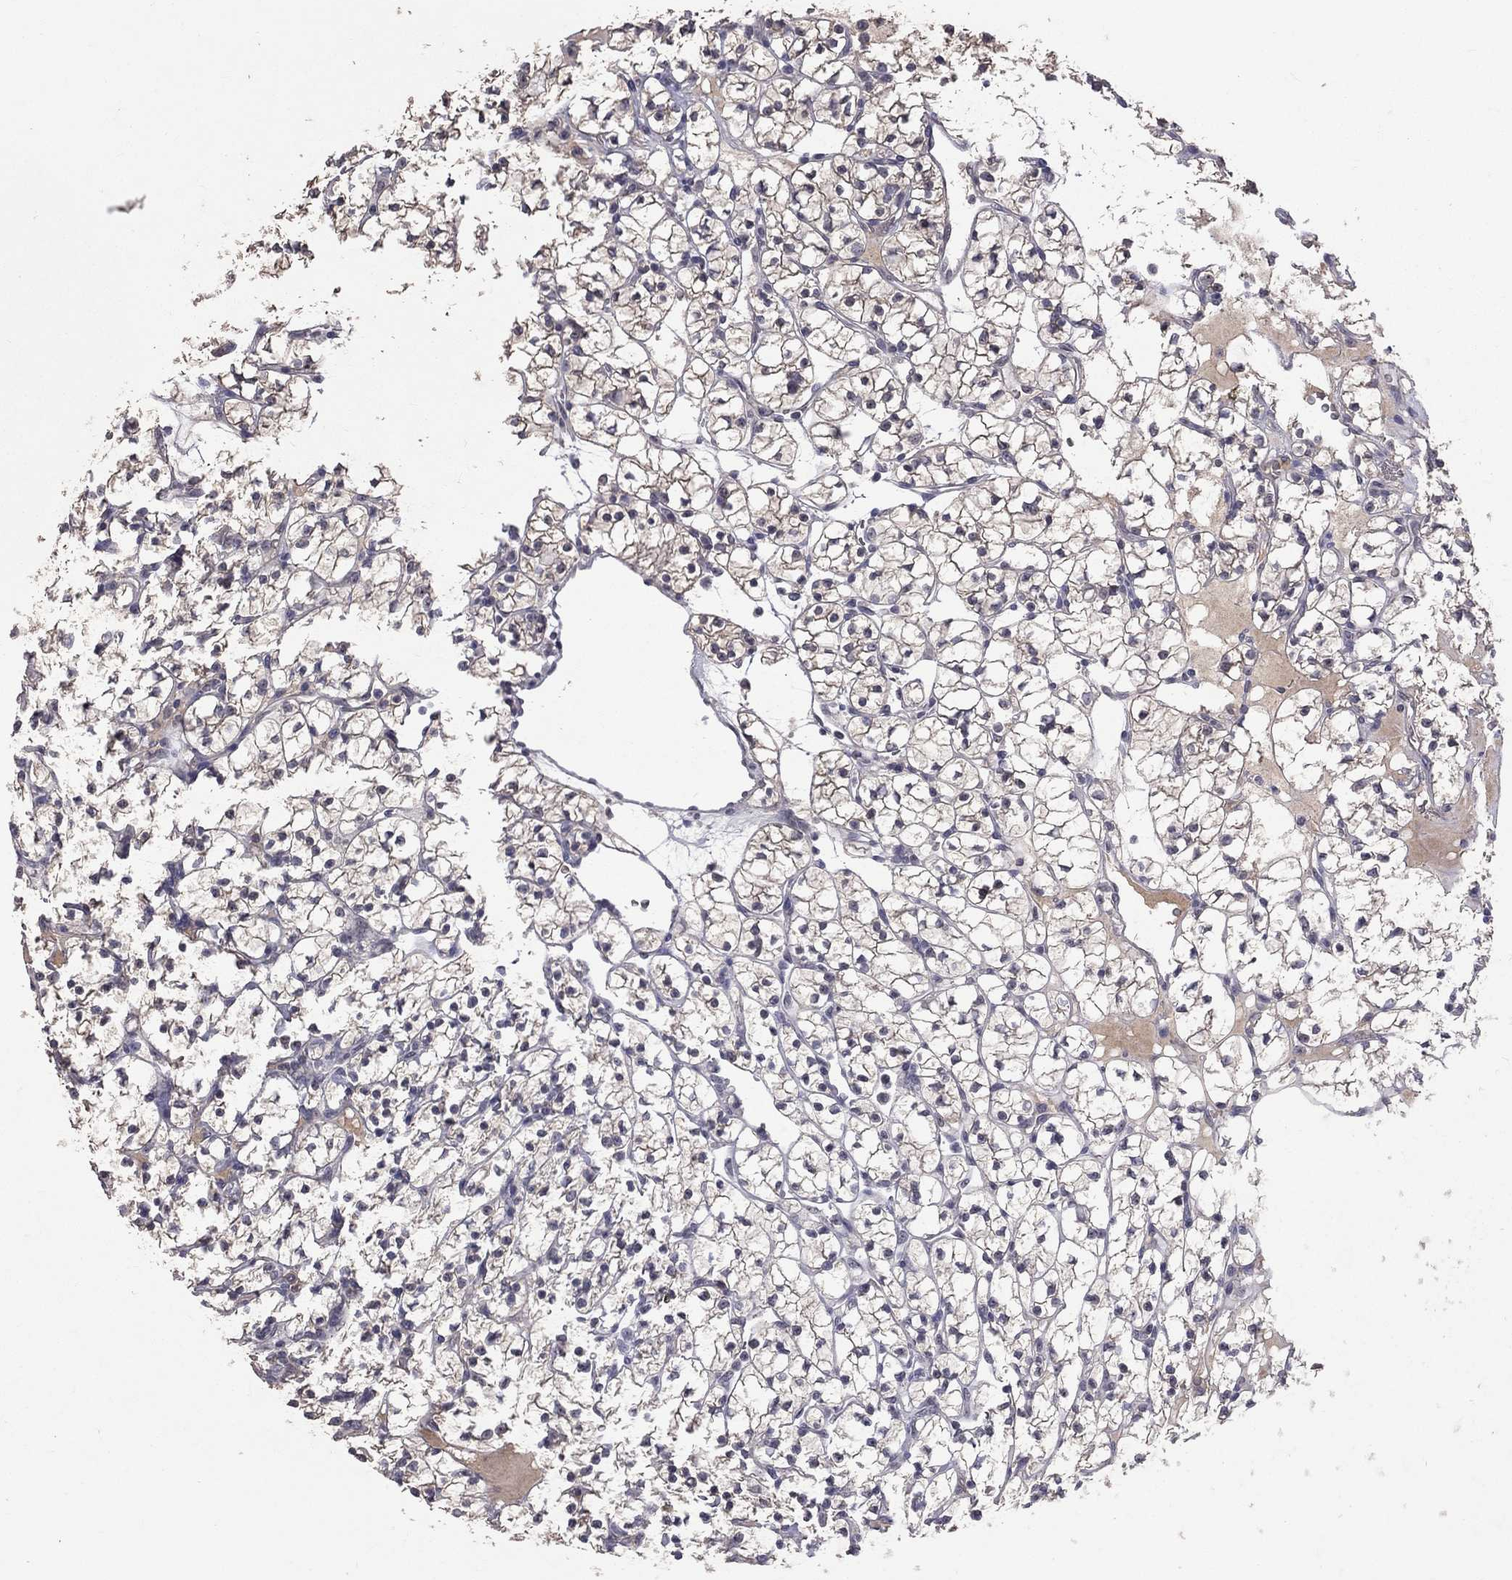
{"staining": {"intensity": "negative", "quantity": "none", "location": "none"}, "tissue": "renal cancer", "cell_type": "Tumor cells", "image_type": "cancer", "snomed": [{"axis": "morphology", "description": "Adenocarcinoma, NOS"}, {"axis": "topography", "description": "Kidney"}], "caption": "Tumor cells show no significant expression in adenocarcinoma (renal).", "gene": "DSG4", "patient": {"sex": "female", "age": 89}}